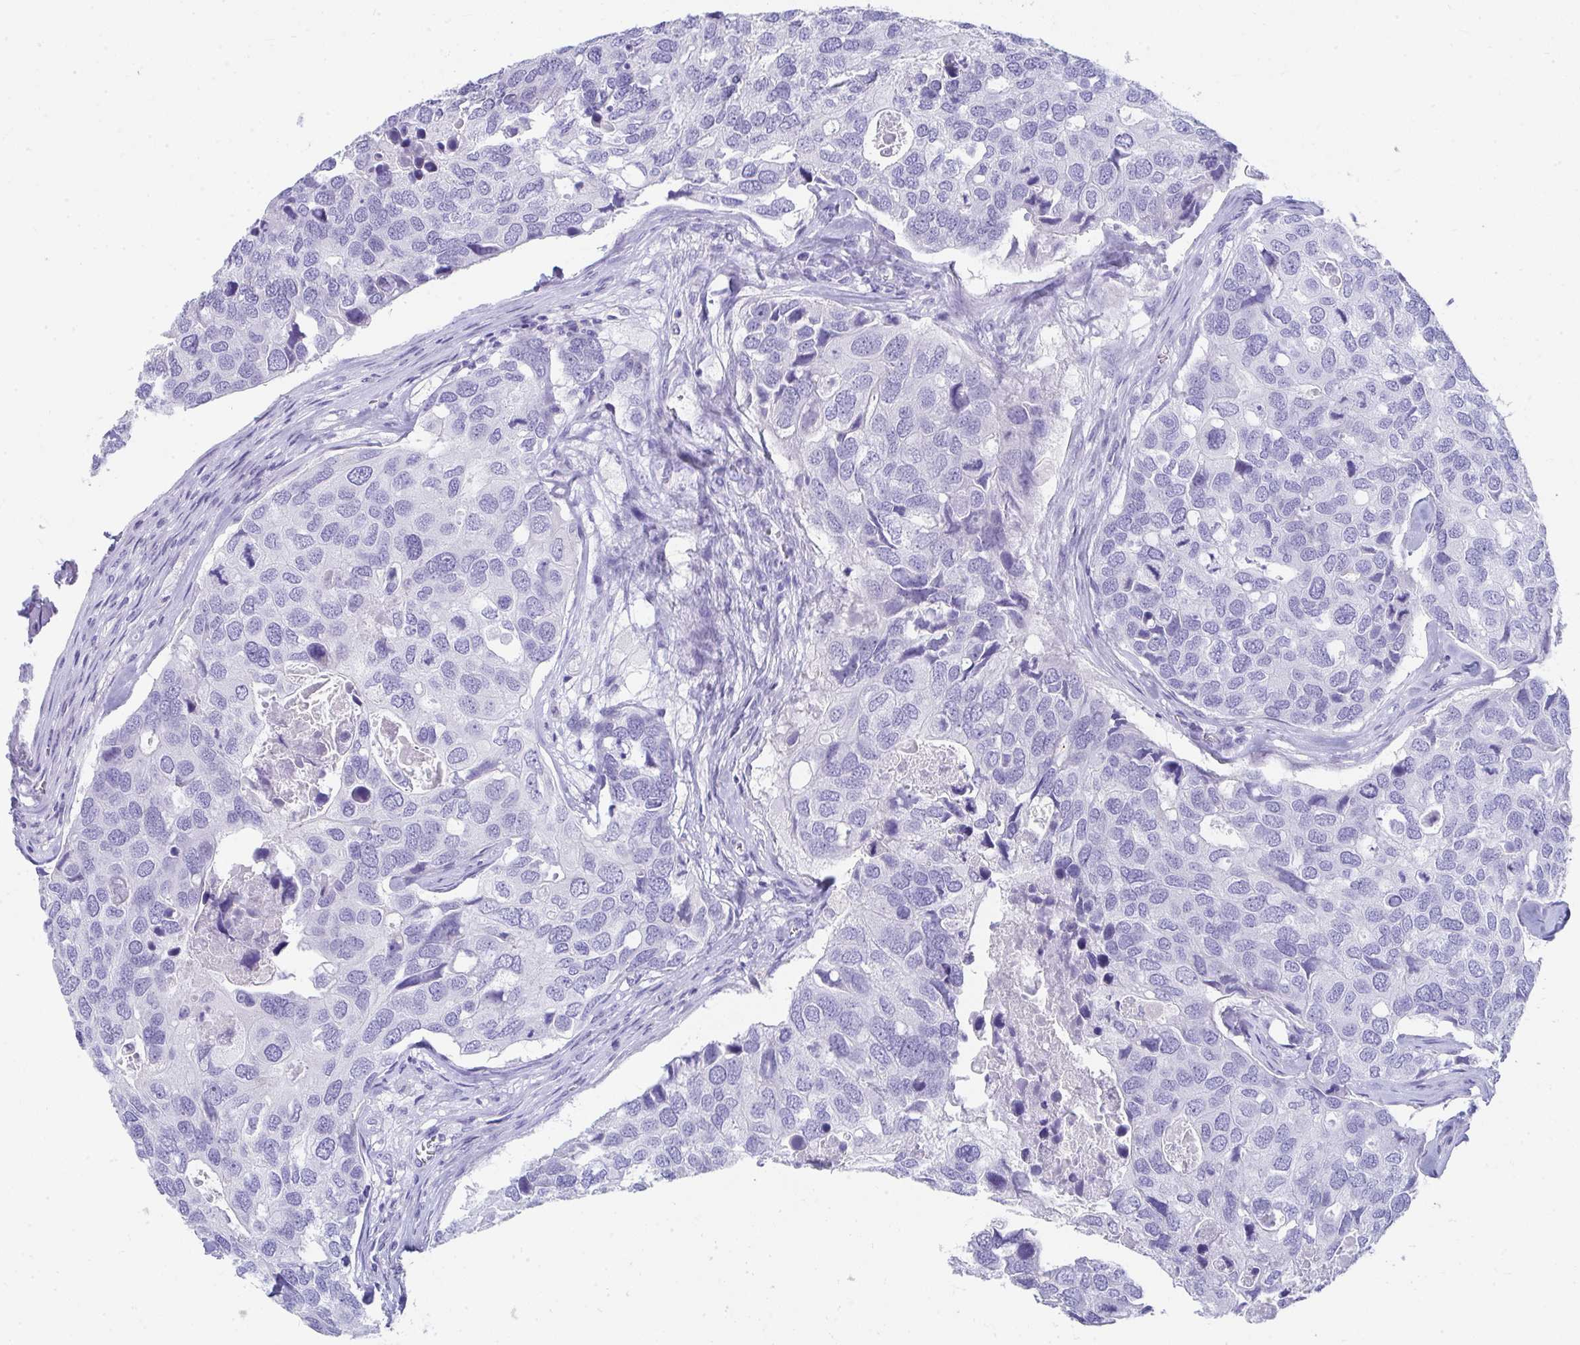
{"staining": {"intensity": "negative", "quantity": "none", "location": "none"}, "tissue": "breast cancer", "cell_type": "Tumor cells", "image_type": "cancer", "snomed": [{"axis": "morphology", "description": "Duct carcinoma"}, {"axis": "topography", "description": "Breast"}], "caption": "High magnification brightfield microscopy of breast infiltrating ductal carcinoma stained with DAB (brown) and counterstained with hematoxylin (blue): tumor cells show no significant staining.", "gene": "SEC14L3", "patient": {"sex": "female", "age": 83}}